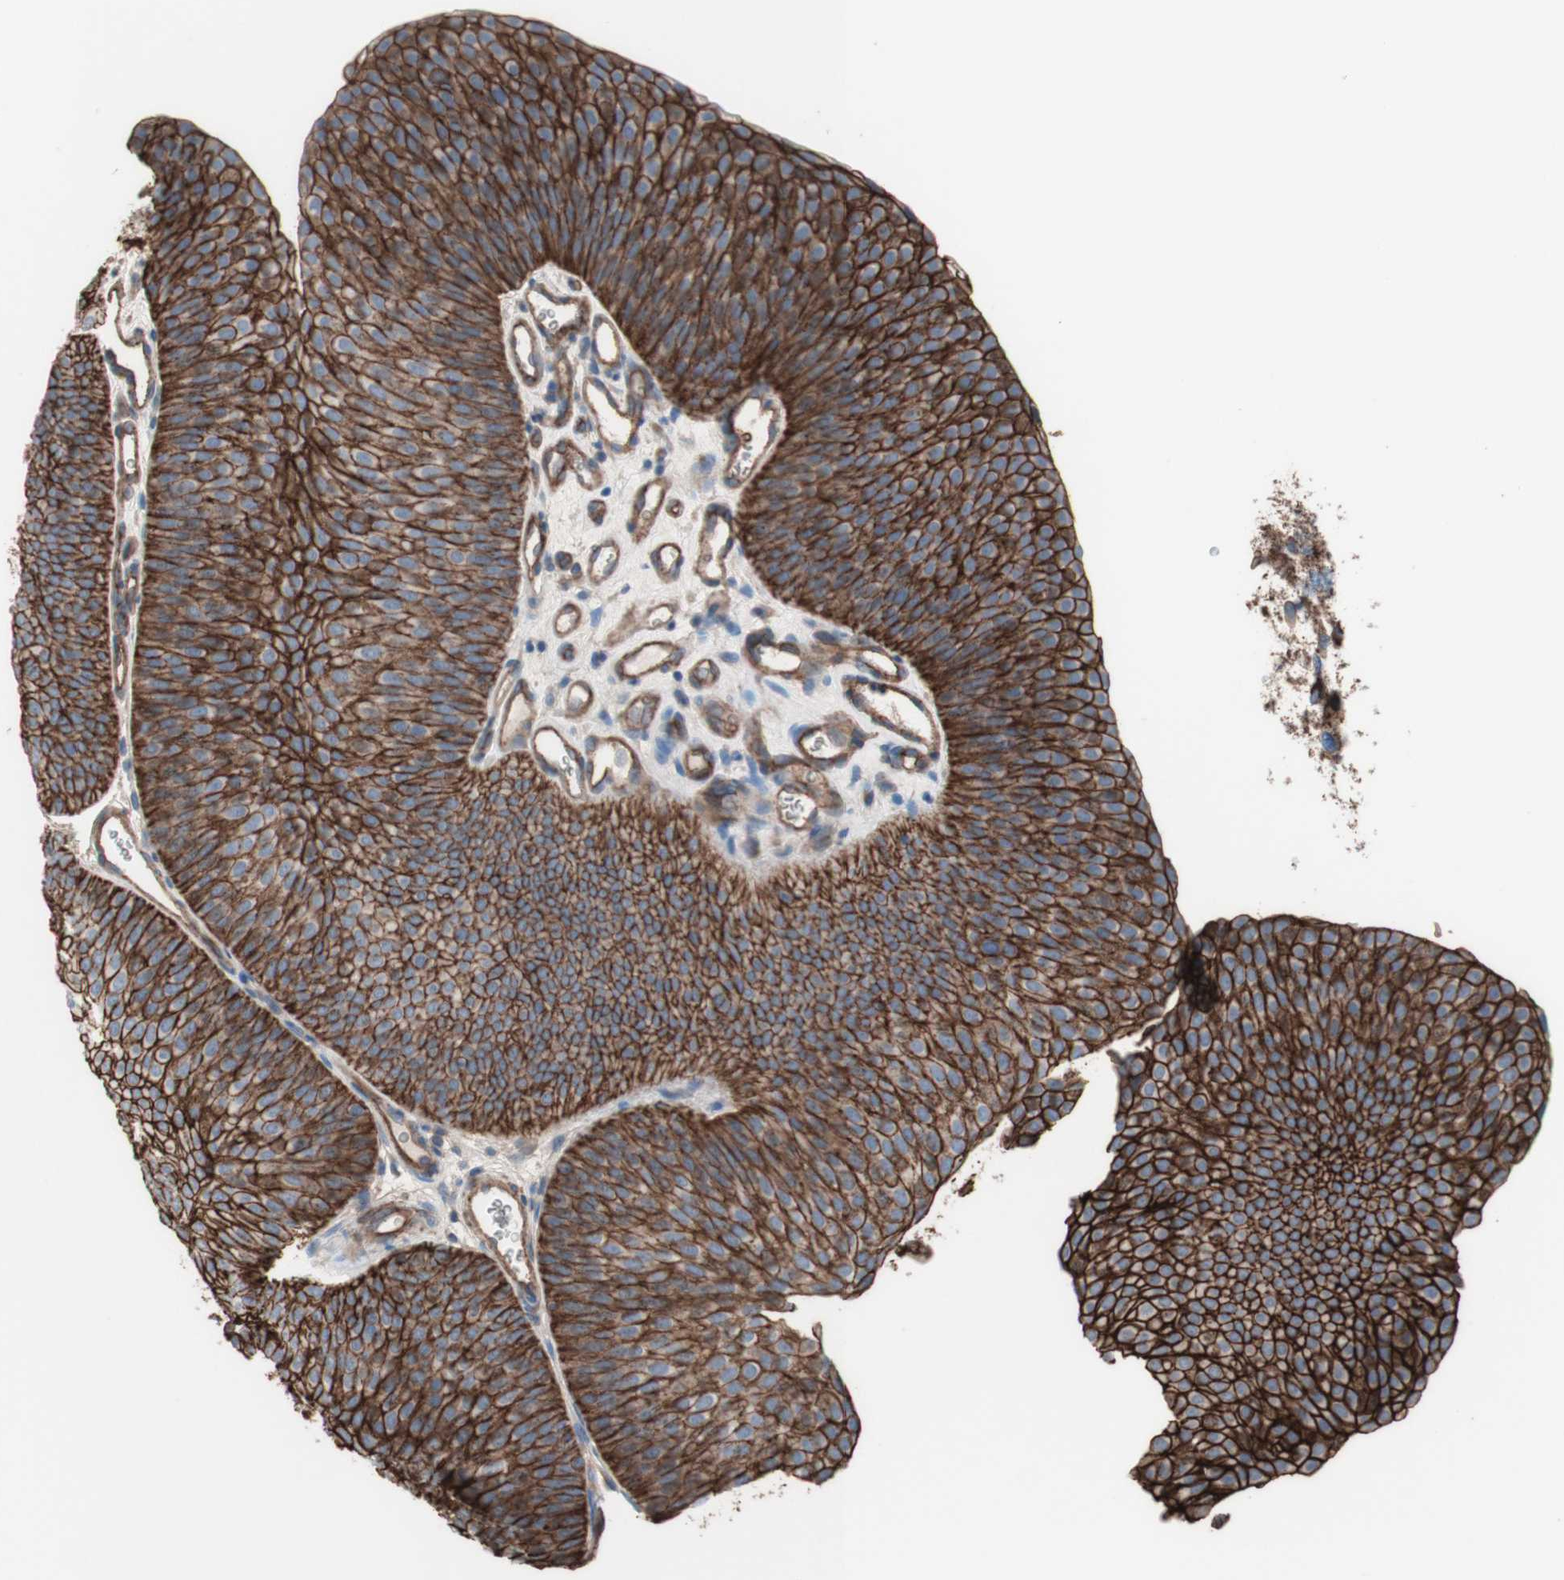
{"staining": {"intensity": "strong", "quantity": ">75%", "location": "cytoplasmic/membranous"}, "tissue": "urothelial cancer", "cell_type": "Tumor cells", "image_type": "cancer", "snomed": [{"axis": "morphology", "description": "Urothelial carcinoma, Low grade"}, {"axis": "topography", "description": "Urinary bladder"}], "caption": "Protein analysis of urothelial cancer tissue displays strong cytoplasmic/membranous positivity in about >75% of tumor cells. (Stains: DAB in brown, nuclei in blue, Microscopy: brightfield microscopy at high magnification).", "gene": "CD46", "patient": {"sex": "female", "age": 60}}